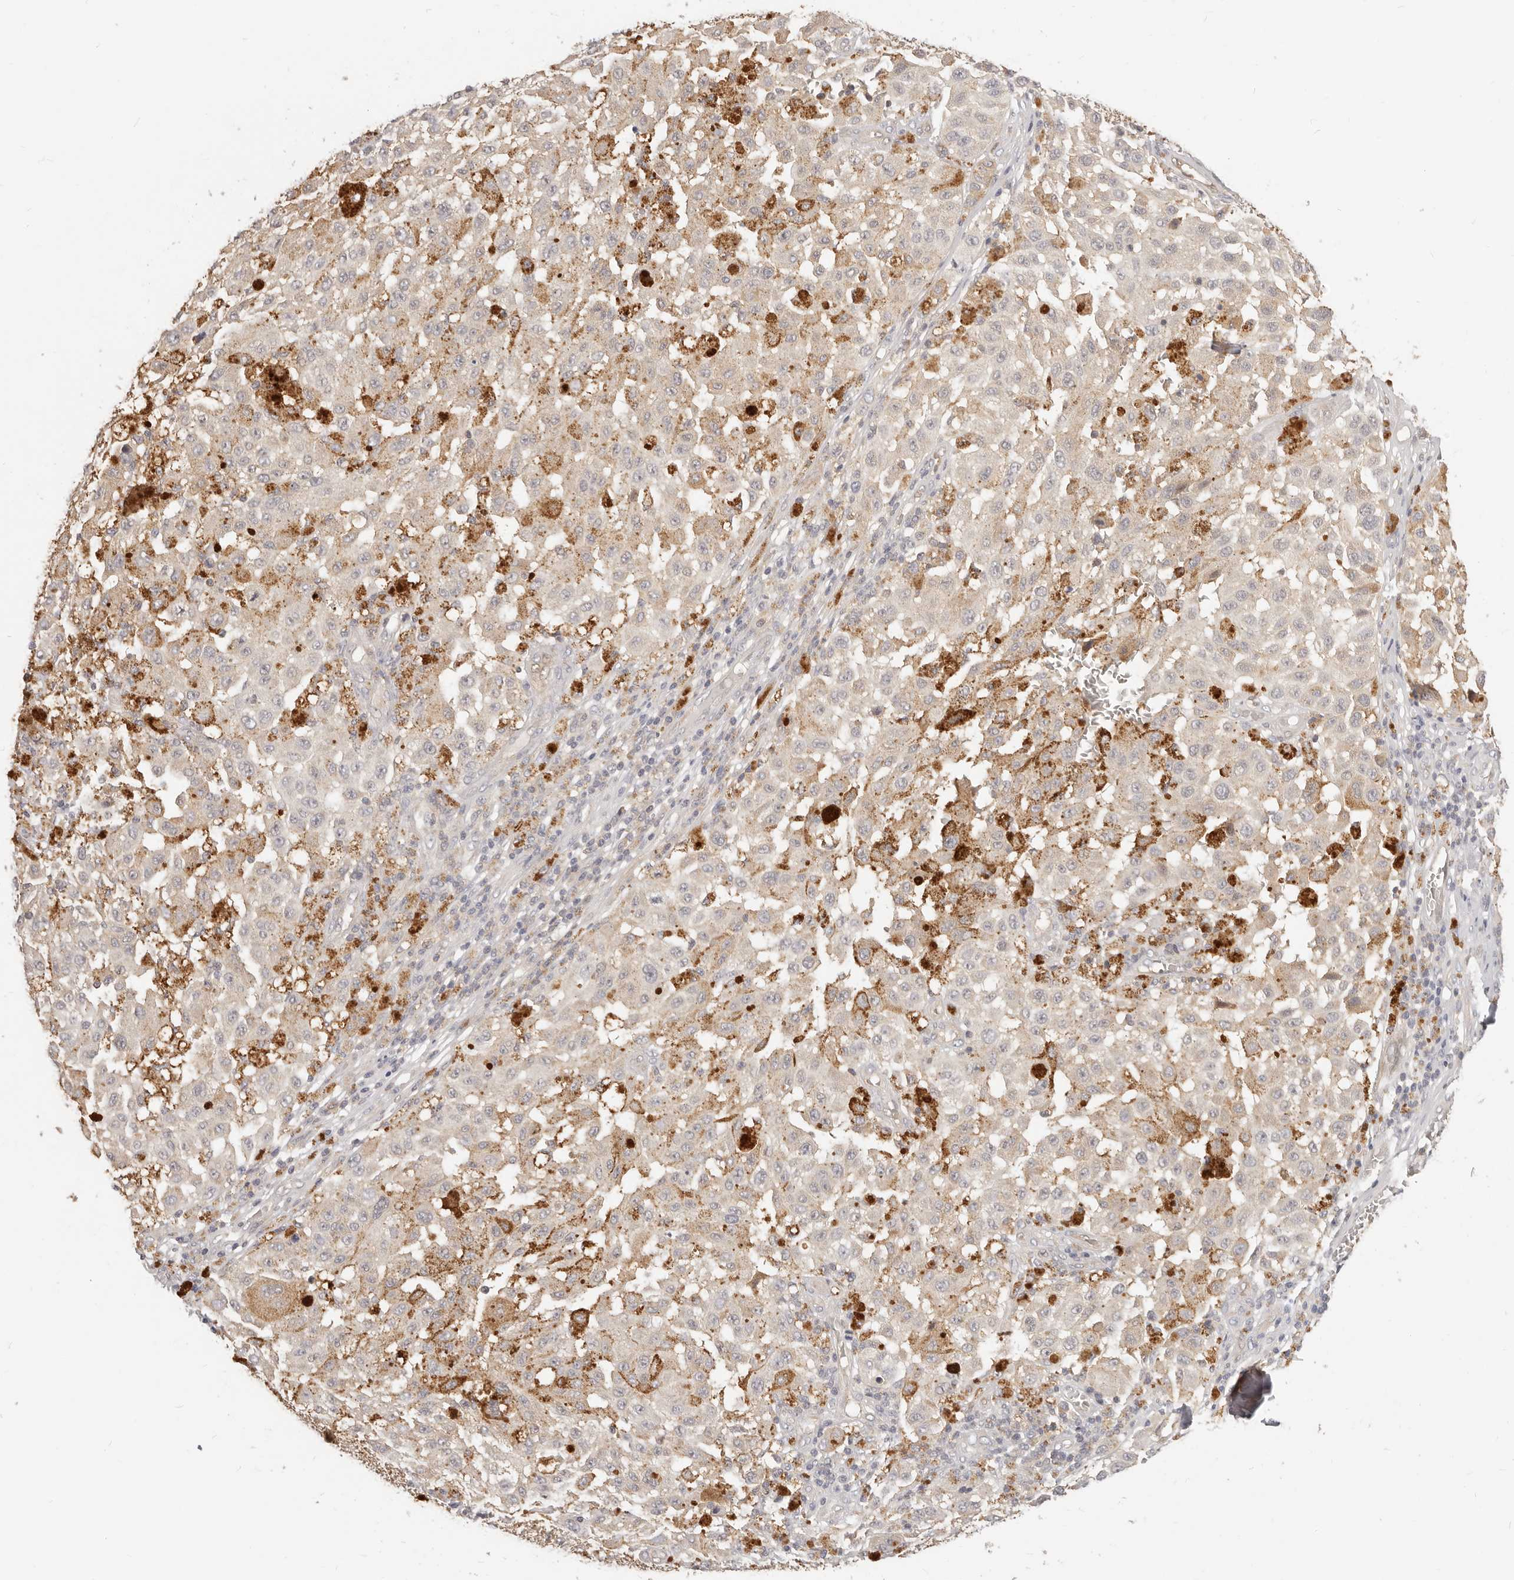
{"staining": {"intensity": "weak", "quantity": "25%-75%", "location": "cytoplasmic/membranous"}, "tissue": "melanoma", "cell_type": "Tumor cells", "image_type": "cancer", "snomed": [{"axis": "morphology", "description": "Malignant melanoma, NOS"}, {"axis": "topography", "description": "Skin"}], "caption": "Immunohistochemistry of human malignant melanoma displays low levels of weak cytoplasmic/membranous staining in approximately 25%-75% of tumor cells. (DAB IHC with brightfield microscopy, high magnification).", "gene": "DTNBP1", "patient": {"sex": "female", "age": 64}}